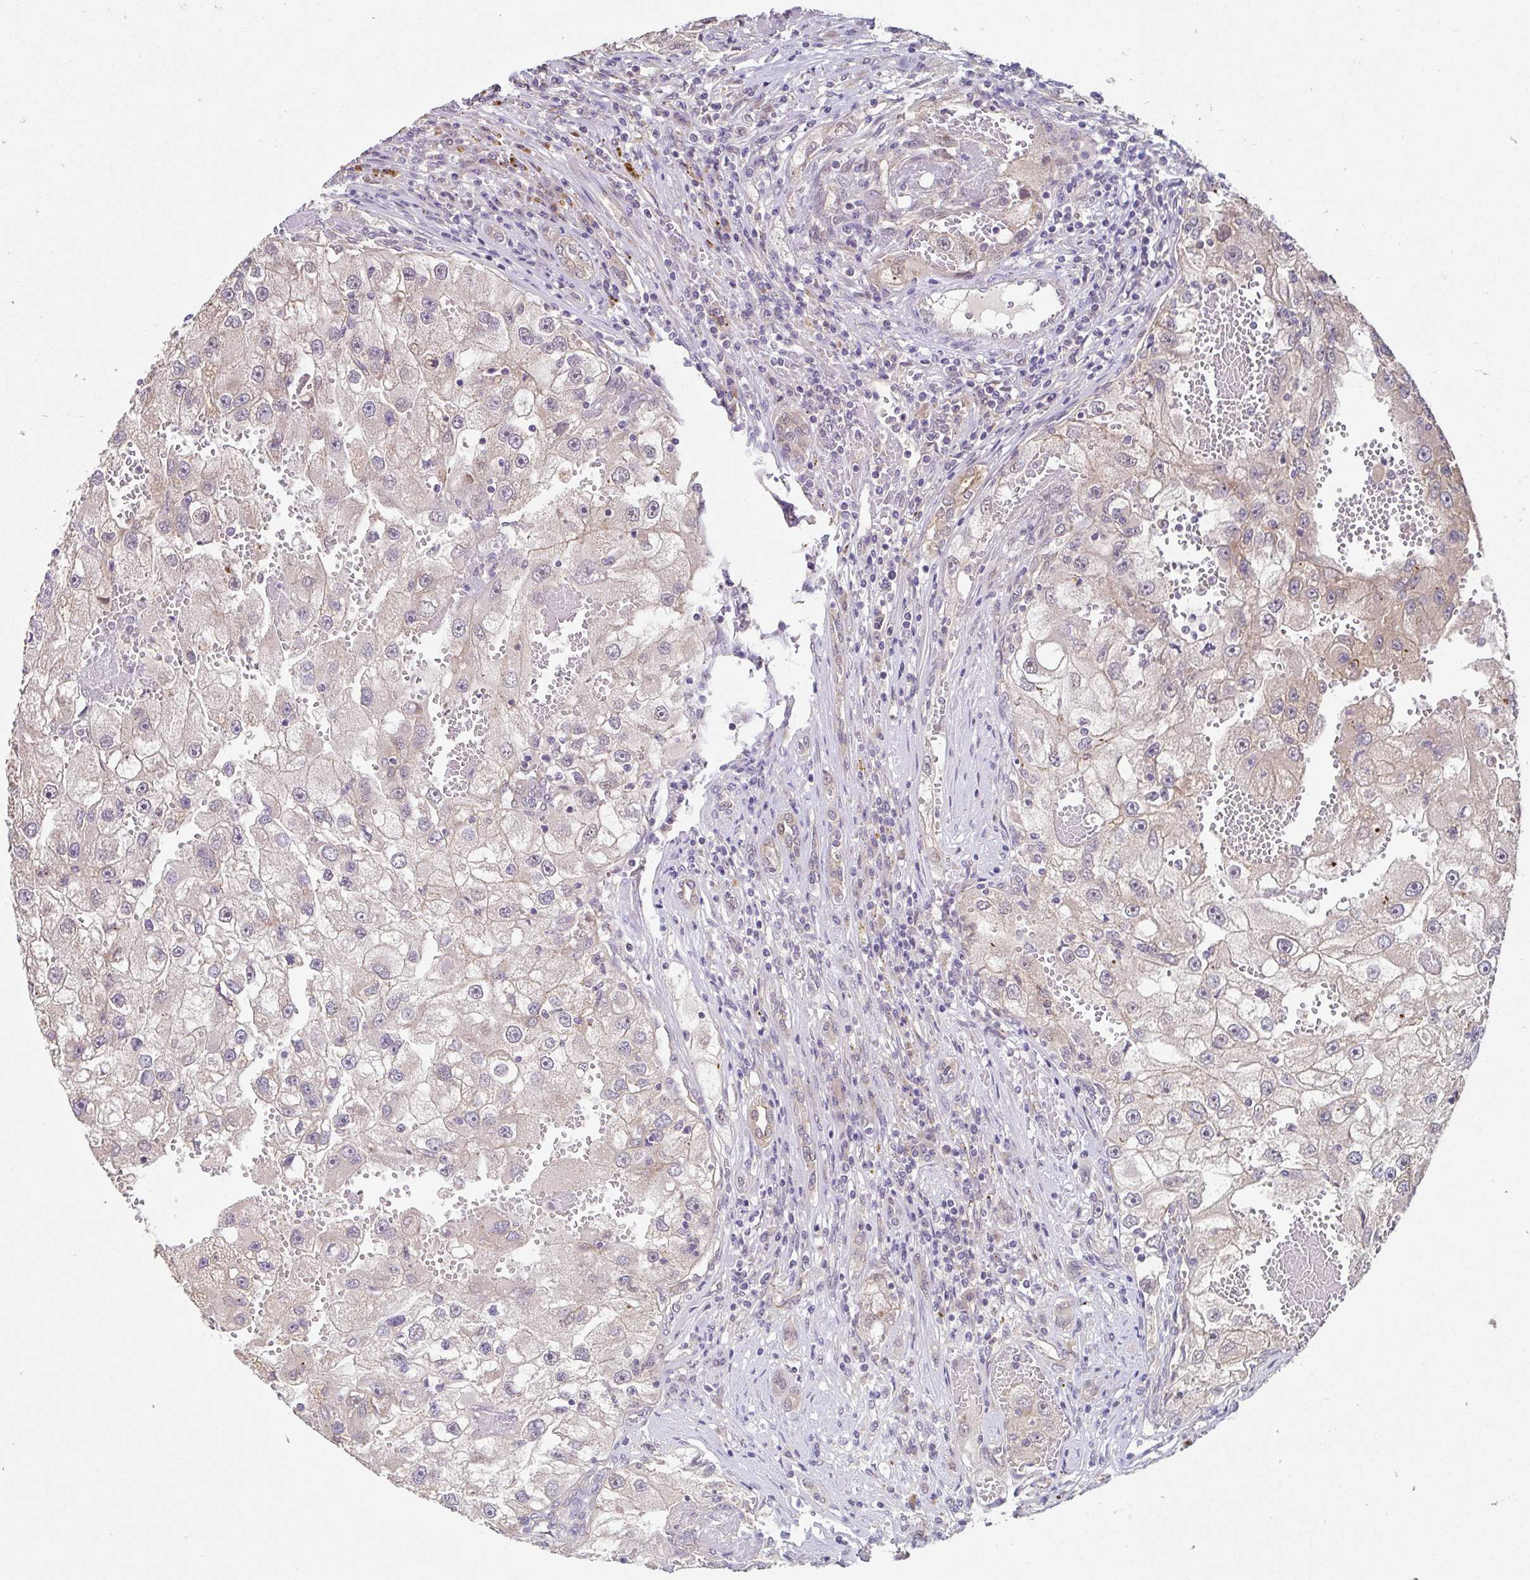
{"staining": {"intensity": "weak", "quantity": "<25%", "location": "cytoplasmic/membranous"}, "tissue": "renal cancer", "cell_type": "Tumor cells", "image_type": "cancer", "snomed": [{"axis": "morphology", "description": "Adenocarcinoma, NOS"}, {"axis": "topography", "description": "Kidney"}], "caption": "Human renal cancer stained for a protein using immunohistochemistry (IHC) reveals no staining in tumor cells.", "gene": "STYXL1", "patient": {"sex": "male", "age": 63}}